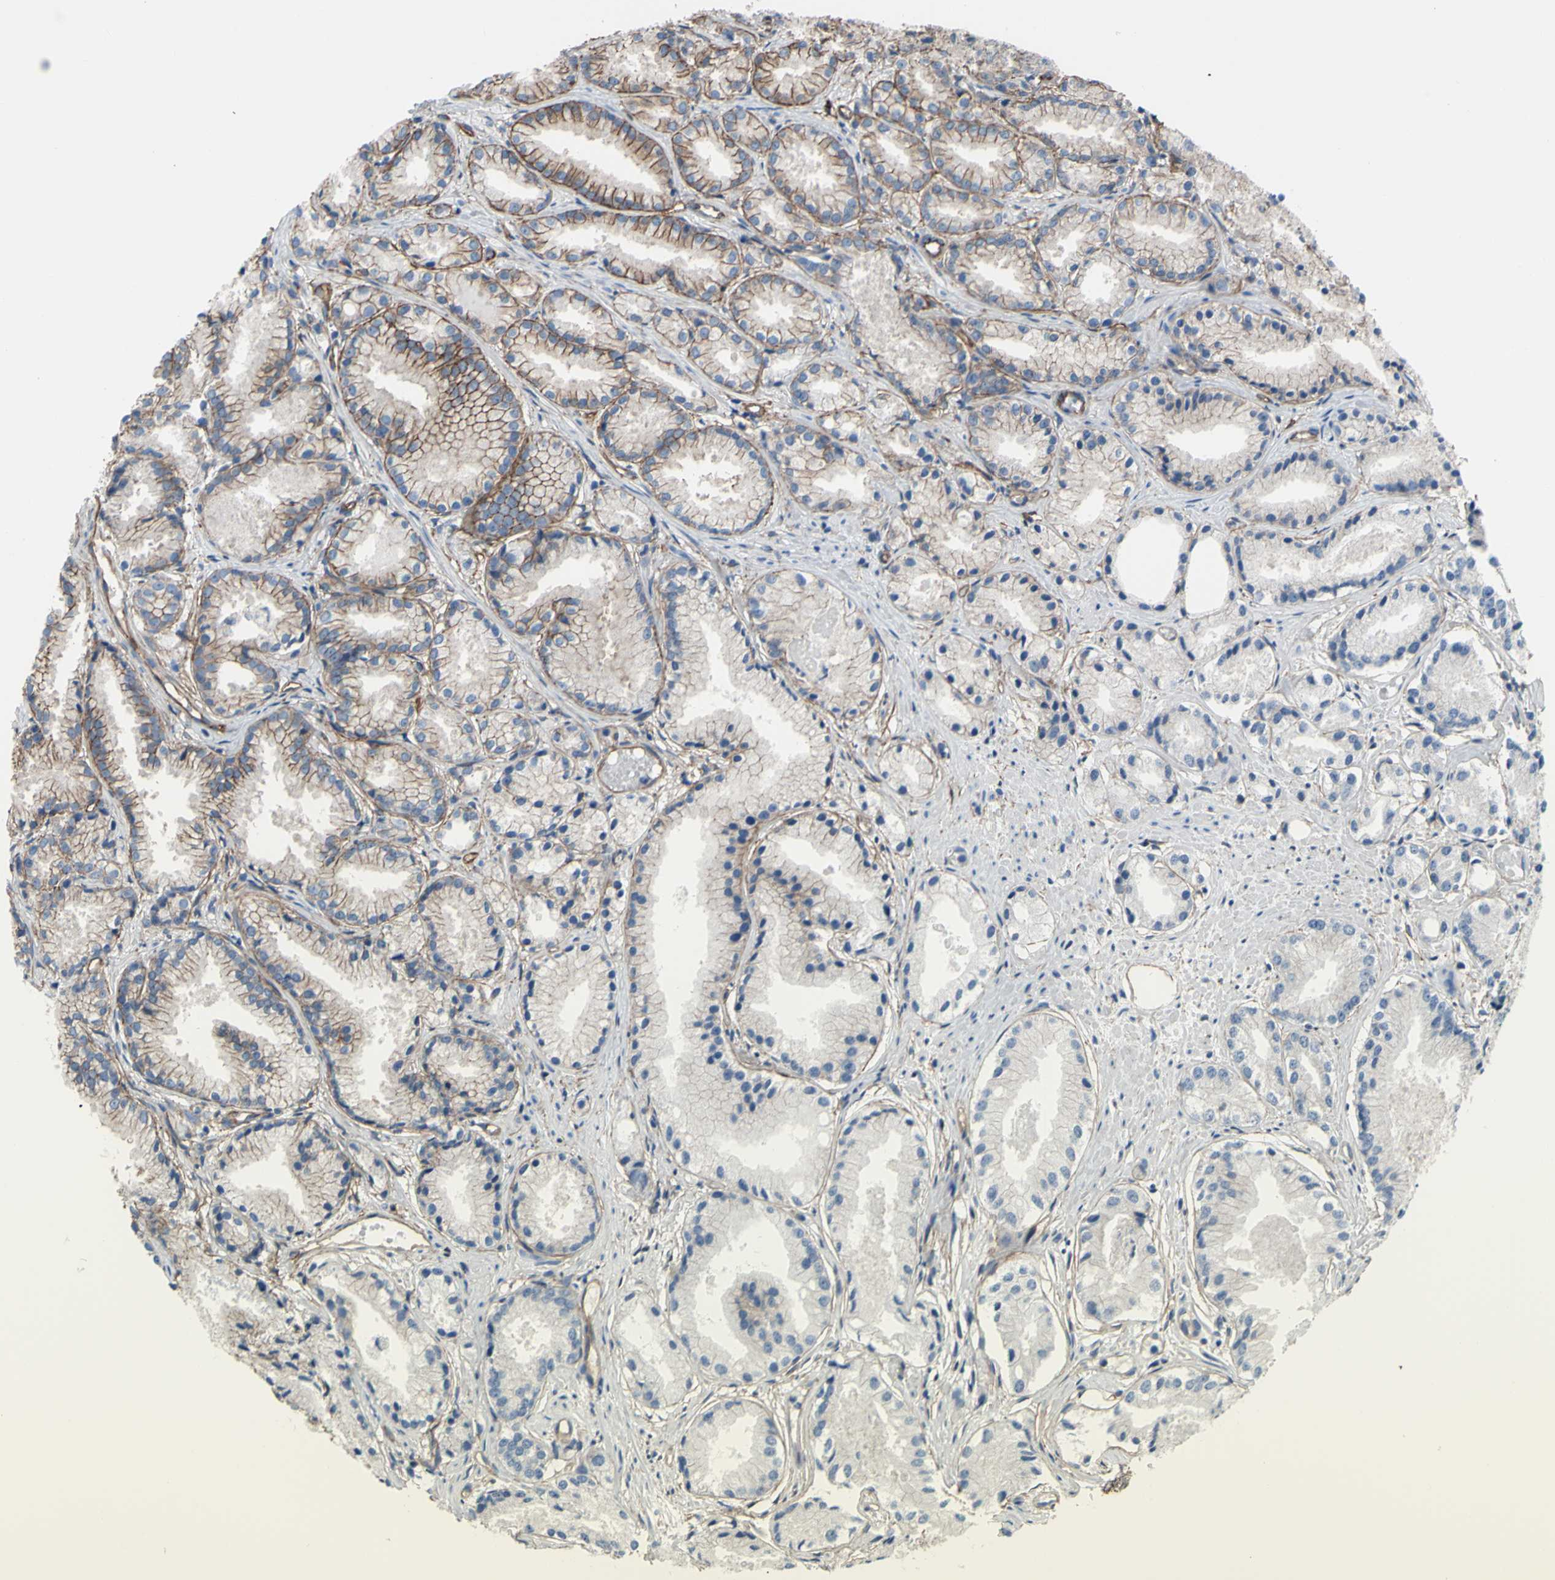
{"staining": {"intensity": "moderate", "quantity": "25%-75%", "location": "cytoplasmic/membranous"}, "tissue": "prostate cancer", "cell_type": "Tumor cells", "image_type": "cancer", "snomed": [{"axis": "morphology", "description": "Adenocarcinoma, Low grade"}, {"axis": "topography", "description": "Prostate"}], "caption": "Human adenocarcinoma (low-grade) (prostate) stained for a protein (brown) exhibits moderate cytoplasmic/membranous positive expression in about 25%-75% of tumor cells.", "gene": "TPBG", "patient": {"sex": "male", "age": 72}}